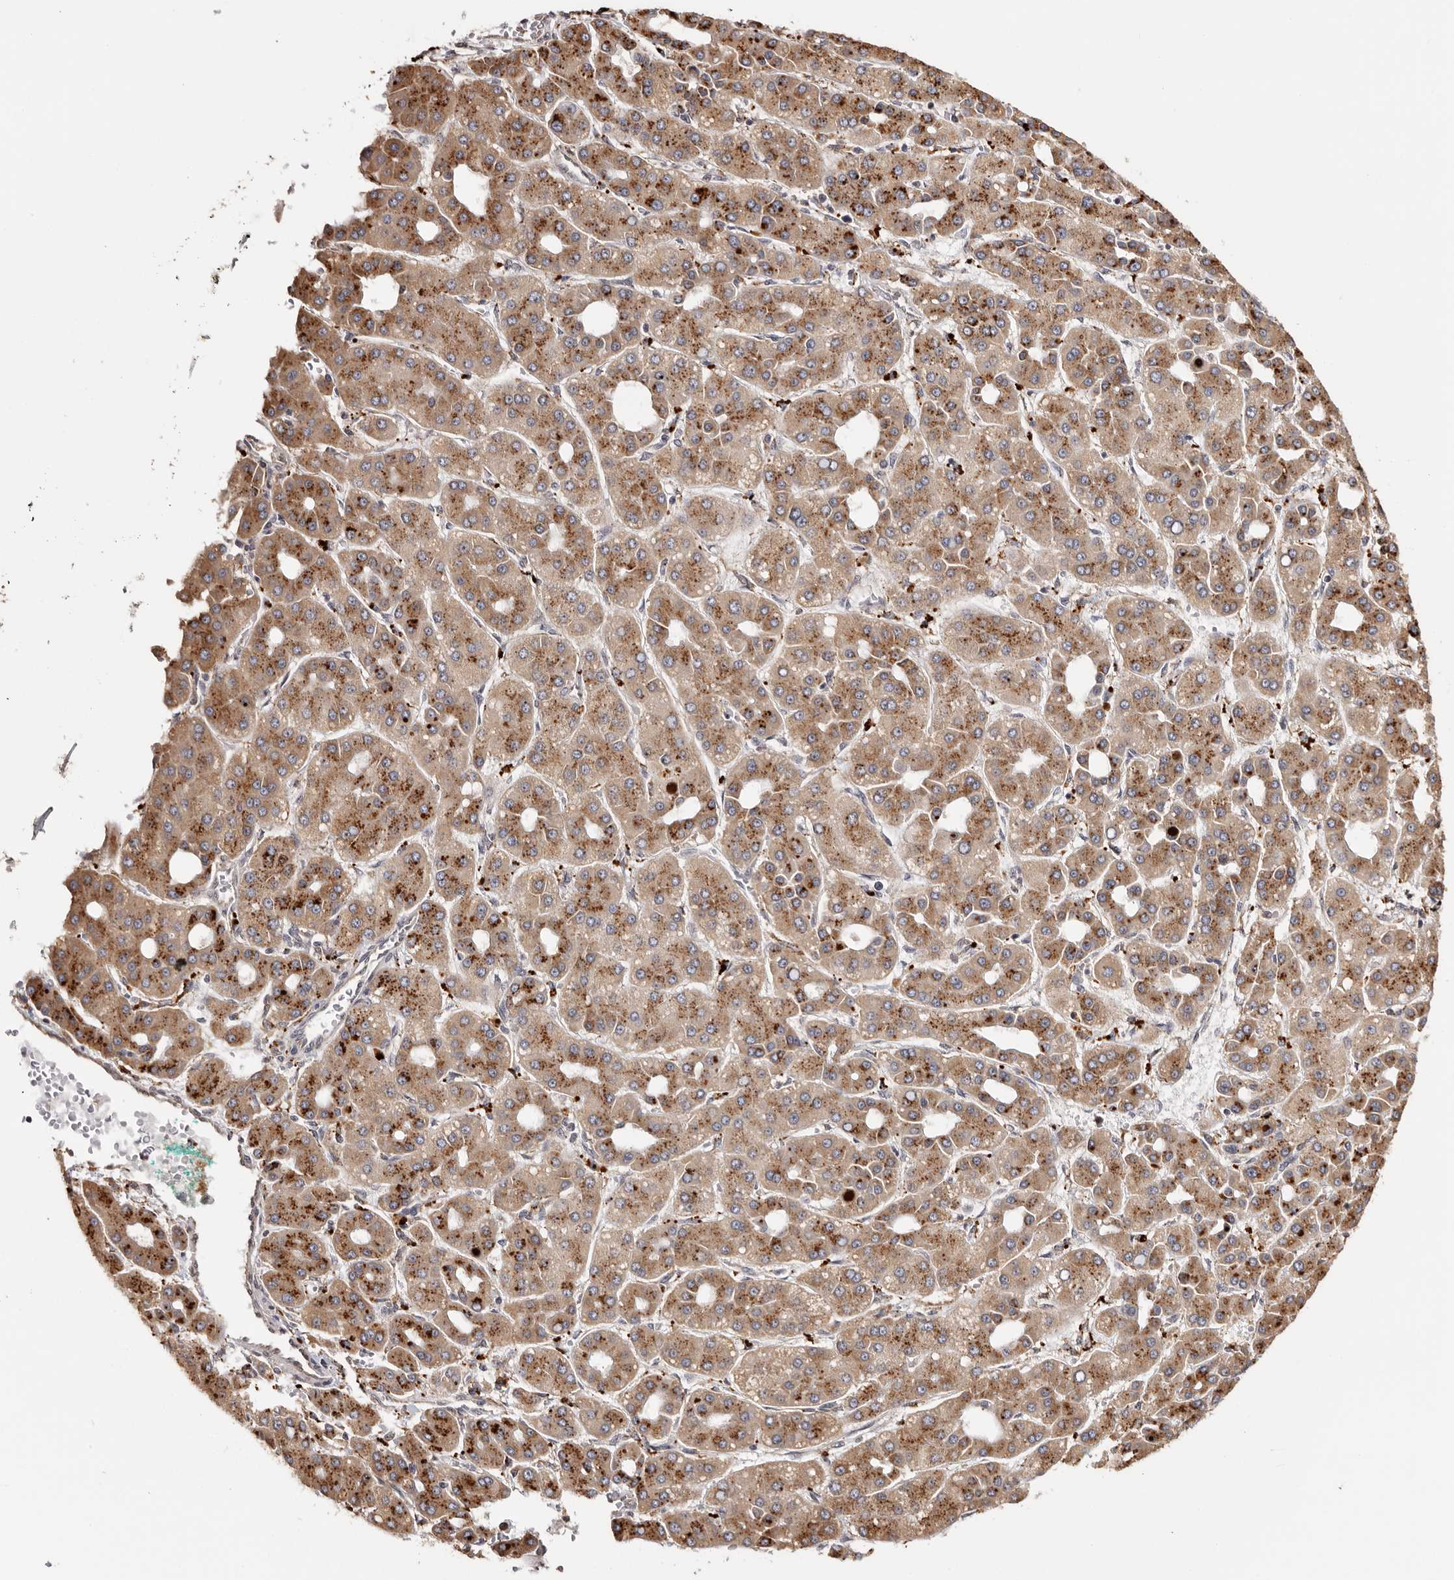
{"staining": {"intensity": "moderate", "quantity": ">75%", "location": "cytoplasmic/membranous,nuclear"}, "tissue": "liver cancer", "cell_type": "Tumor cells", "image_type": "cancer", "snomed": [{"axis": "morphology", "description": "Carcinoma, Hepatocellular, NOS"}, {"axis": "topography", "description": "Liver"}], "caption": "Approximately >75% of tumor cells in liver cancer (hepatocellular carcinoma) demonstrate moderate cytoplasmic/membranous and nuclear protein expression as visualized by brown immunohistochemical staining.", "gene": "ZNF83", "patient": {"sex": "male", "age": 65}}